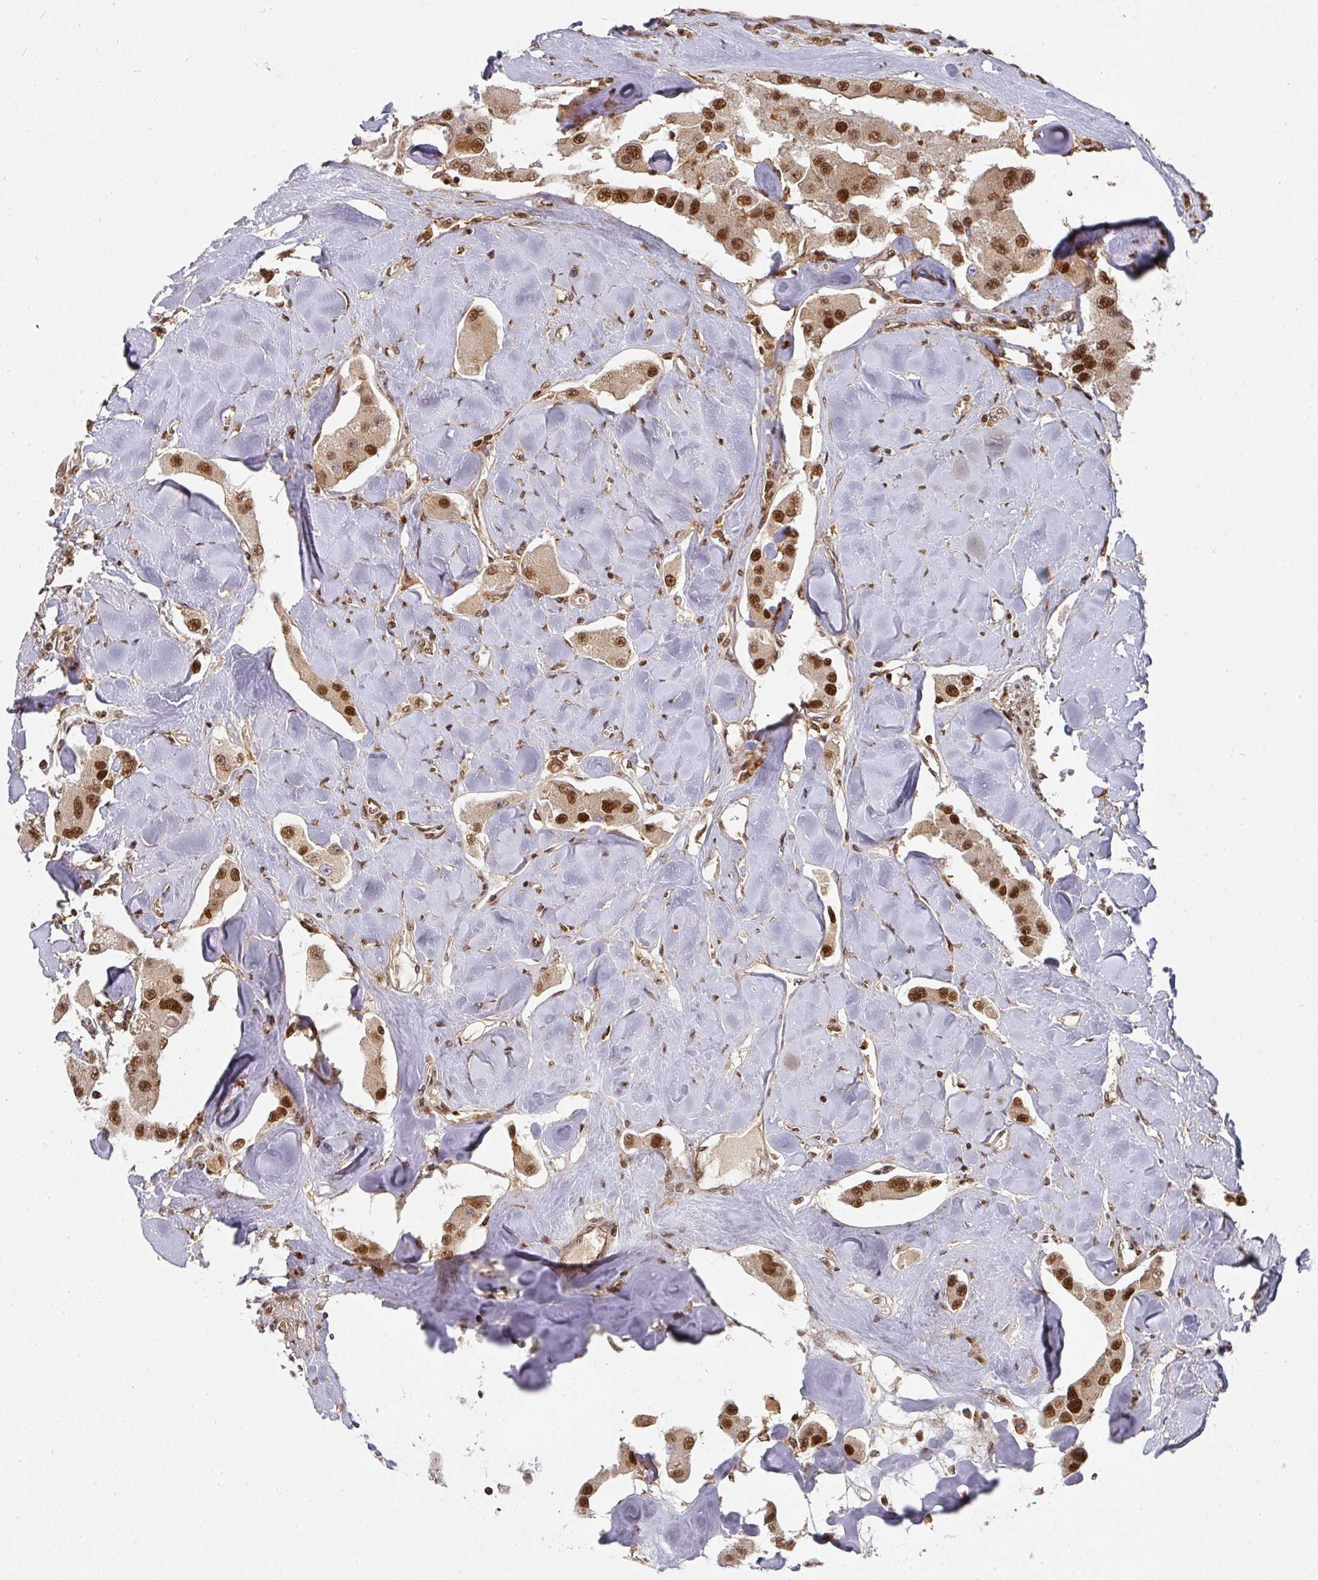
{"staining": {"intensity": "moderate", "quantity": ">75%", "location": "nuclear"}, "tissue": "carcinoid", "cell_type": "Tumor cells", "image_type": "cancer", "snomed": [{"axis": "morphology", "description": "Carcinoid, malignant, NOS"}, {"axis": "topography", "description": "Pancreas"}], "caption": "IHC of carcinoid reveals medium levels of moderate nuclear staining in about >75% of tumor cells.", "gene": "DIDO1", "patient": {"sex": "male", "age": 41}}